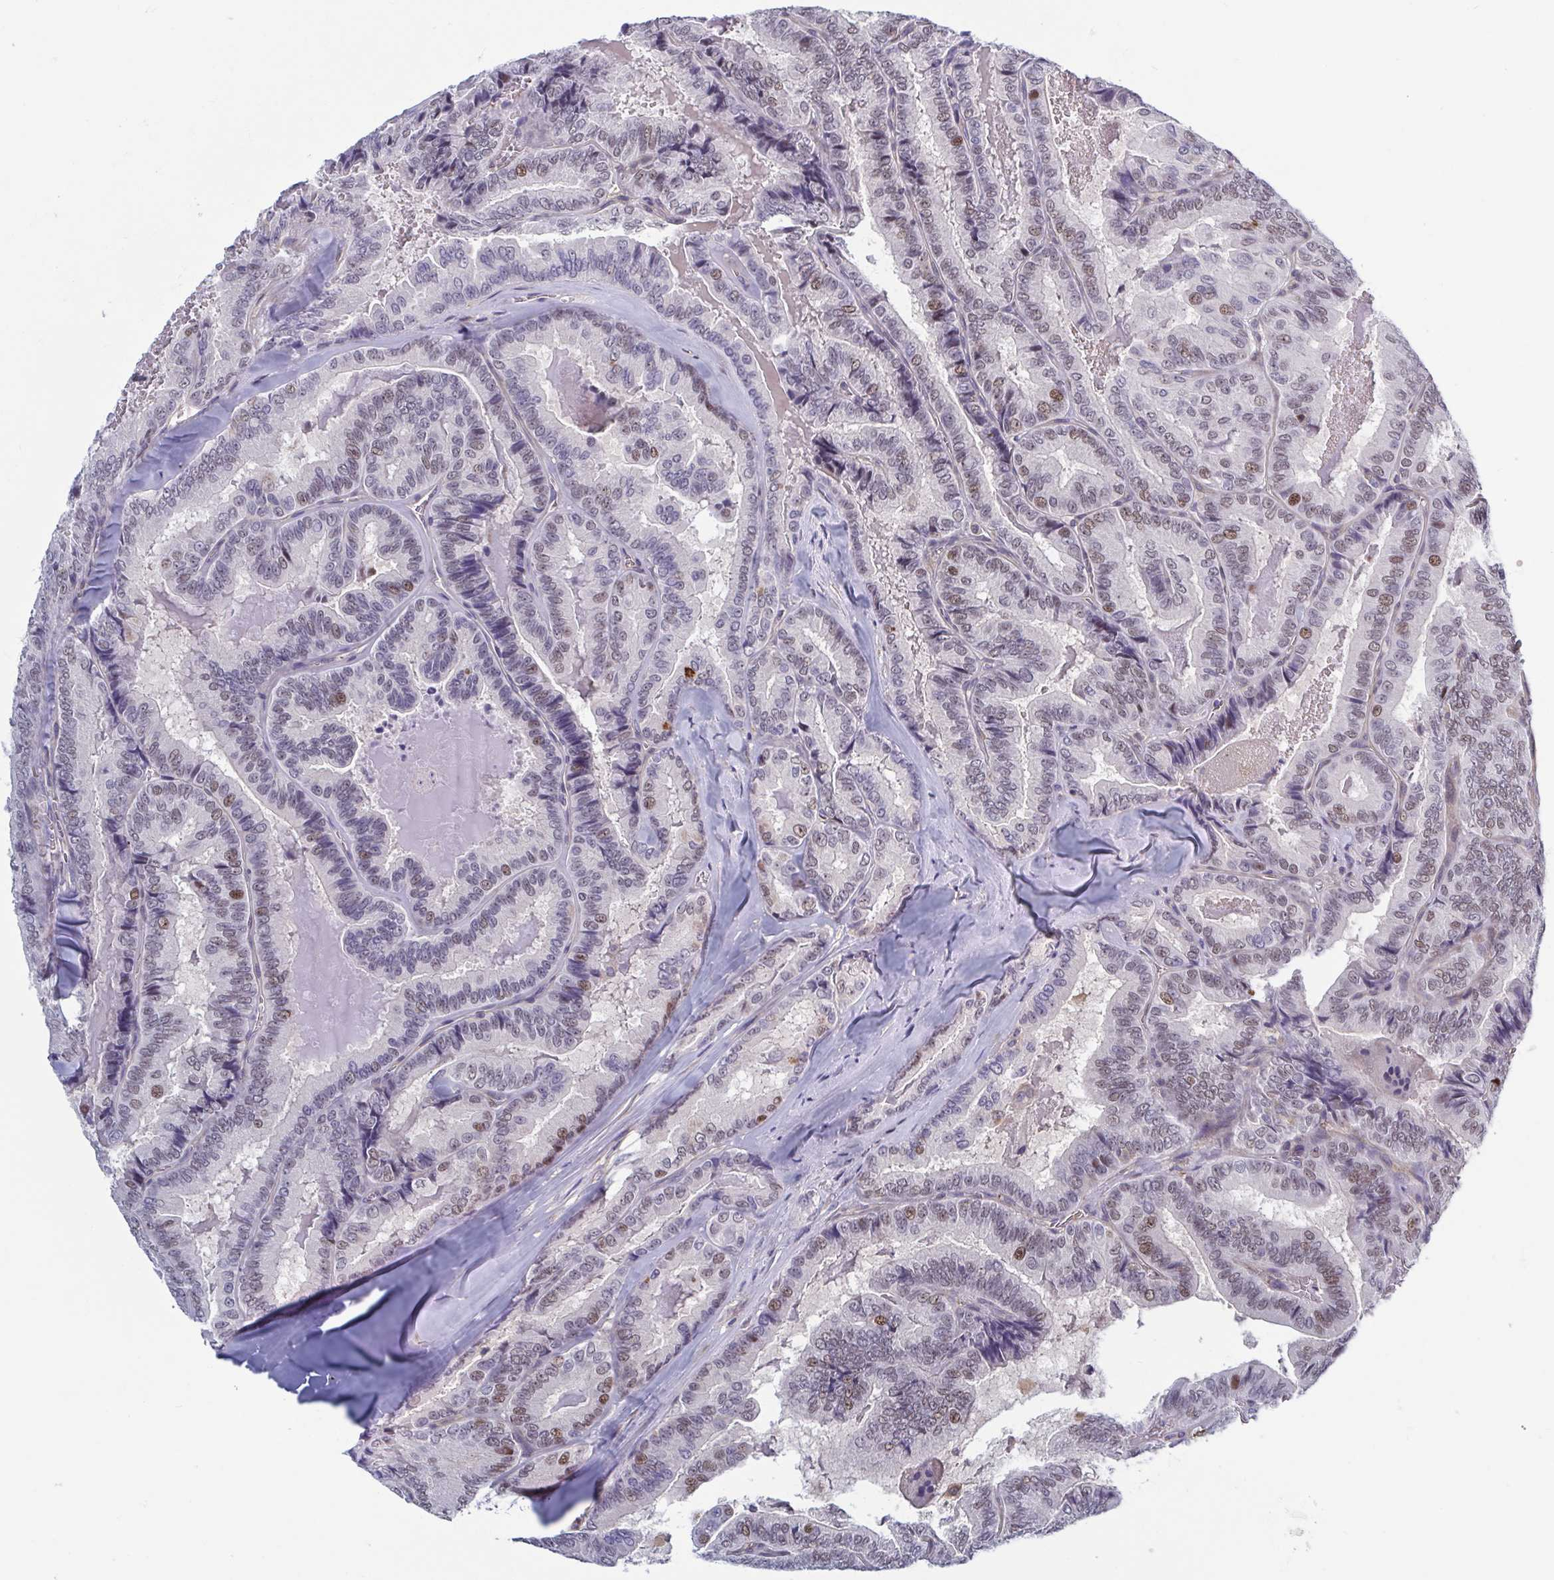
{"staining": {"intensity": "moderate", "quantity": "<25%", "location": "nuclear"}, "tissue": "thyroid cancer", "cell_type": "Tumor cells", "image_type": "cancer", "snomed": [{"axis": "morphology", "description": "Papillary adenocarcinoma, NOS"}, {"axis": "topography", "description": "Thyroid gland"}], "caption": "Thyroid cancer stained for a protein (brown) displays moderate nuclear positive positivity in about <25% of tumor cells.", "gene": "LRRC38", "patient": {"sex": "female", "age": 75}}